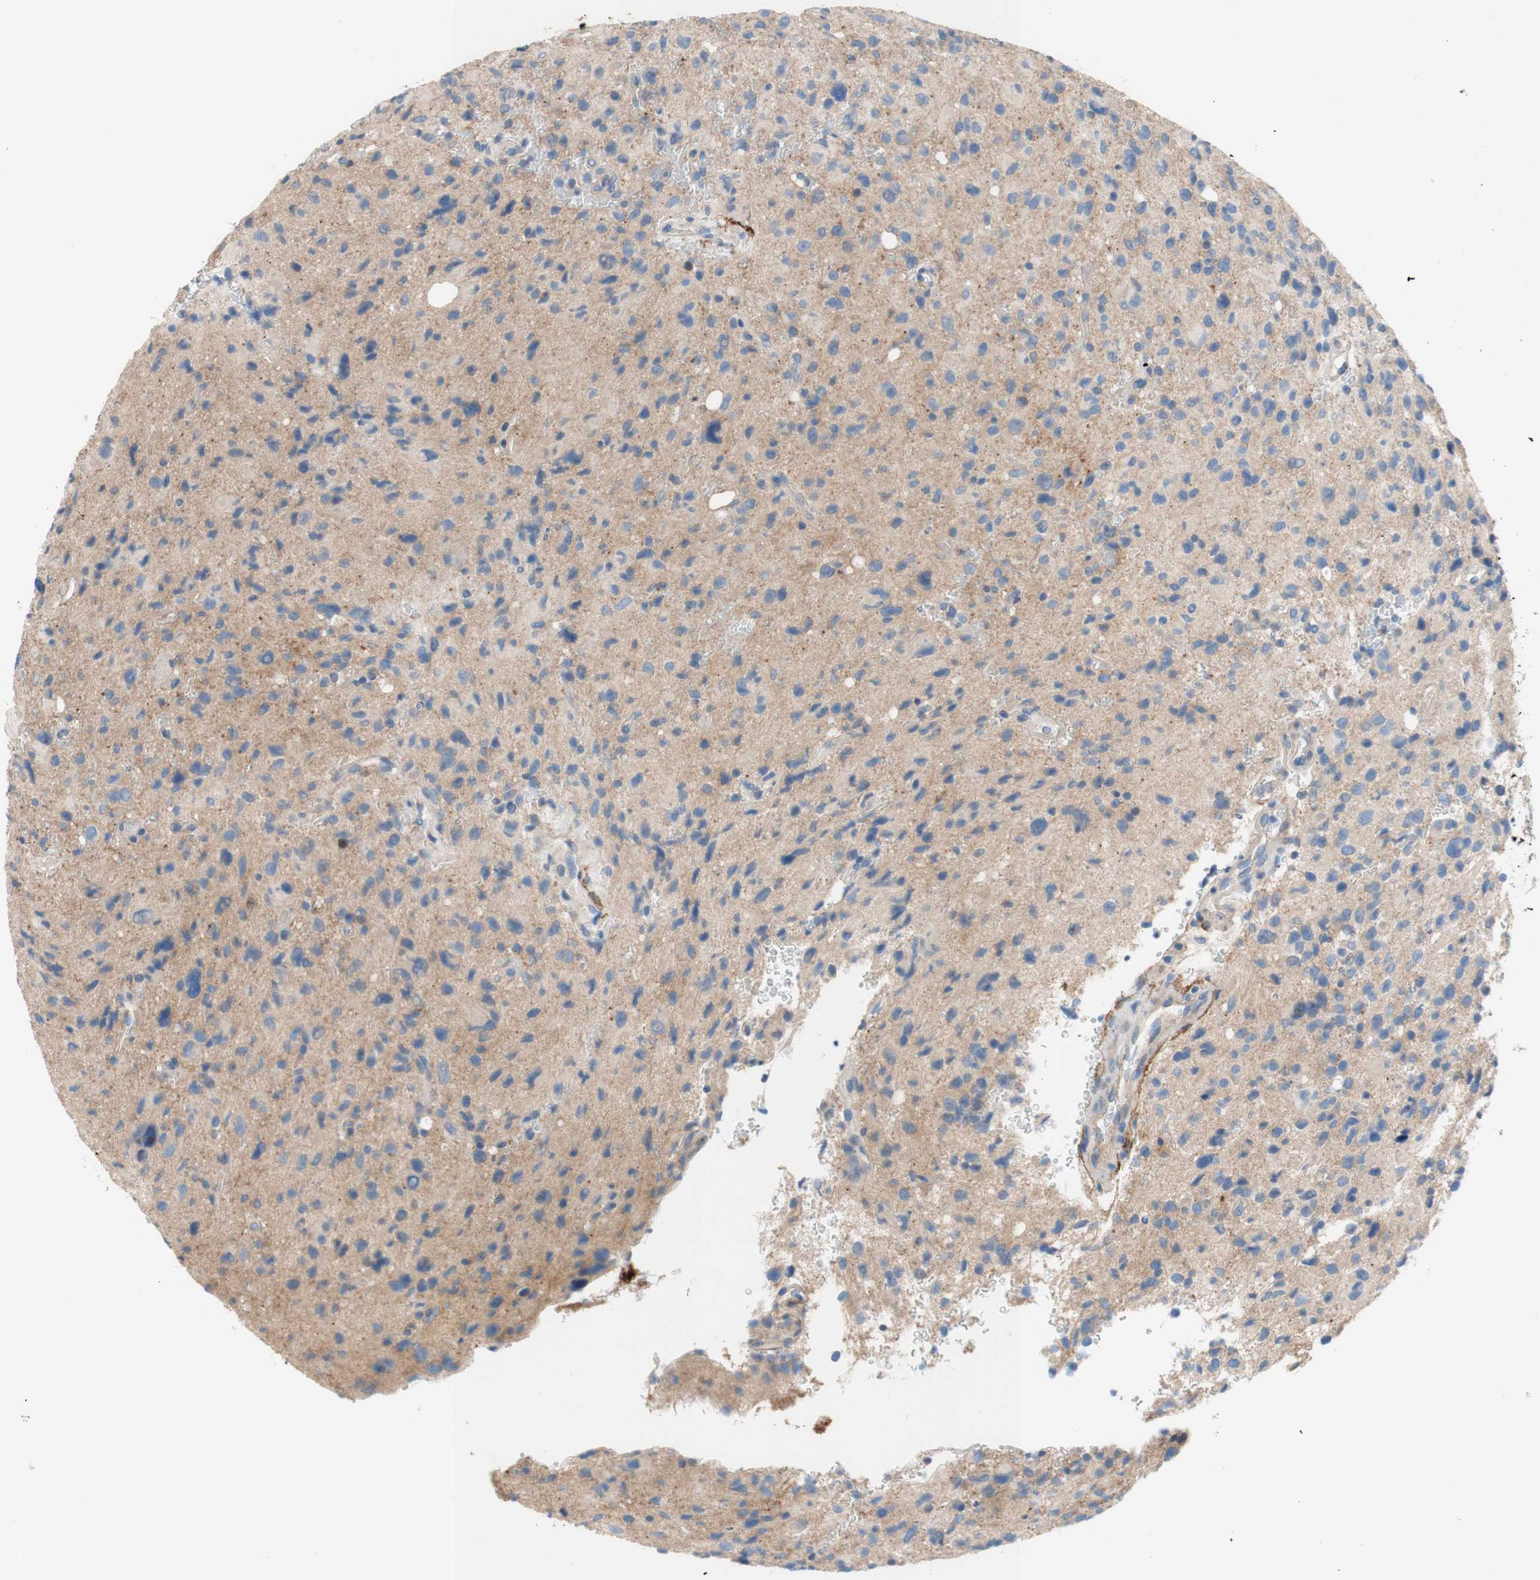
{"staining": {"intensity": "negative", "quantity": "none", "location": "none"}, "tissue": "glioma", "cell_type": "Tumor cells", "image_type": "cancer", "snomed": [{"axis": "morphology", "description": "Glioma, malignant, High grade"}, {"axis": "topography", "description": "Brain"}], "caption": "The IHC micrograph has no significant expression in tumor cells of glioma tissue.", "gene": "F3", "patient": {"sex": "male", "age": 48}}